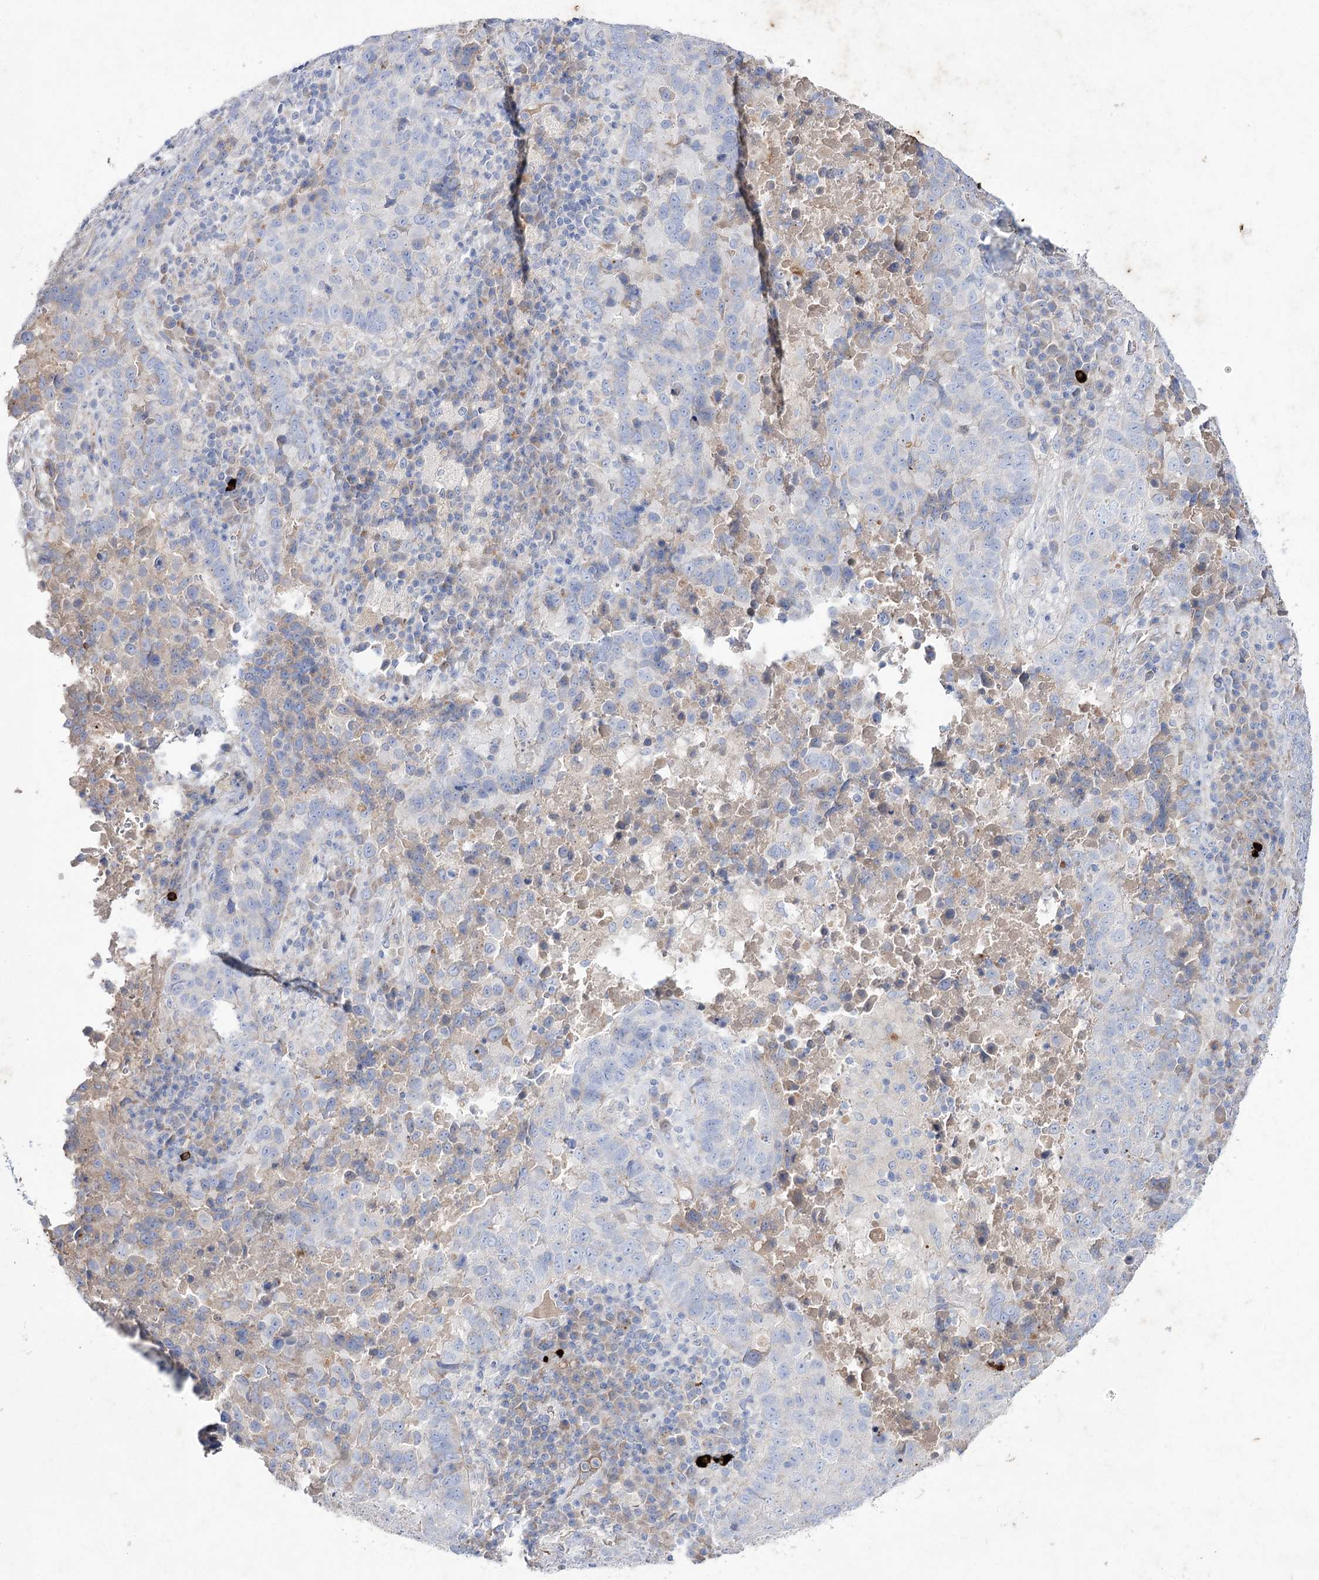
{"staining": {"intensity": "negative", "quantity": "none", "location": "none"}, "tissue": "lung cancer", "cell_type": "Tumor cells", "image_type": "cancer", "snomed": [{"axis": "morphology", "description": "Squamous cell carcinoma, NOS"}, {"axis": "topography", "description": "Lung"}], "caption": "An image of lung cancer (squamous cell carcinoma) stained for a protein displays no brown staining in tumor cells.", "gene": "NAGLU", "patient": {"sex": "male", "age": 73}}